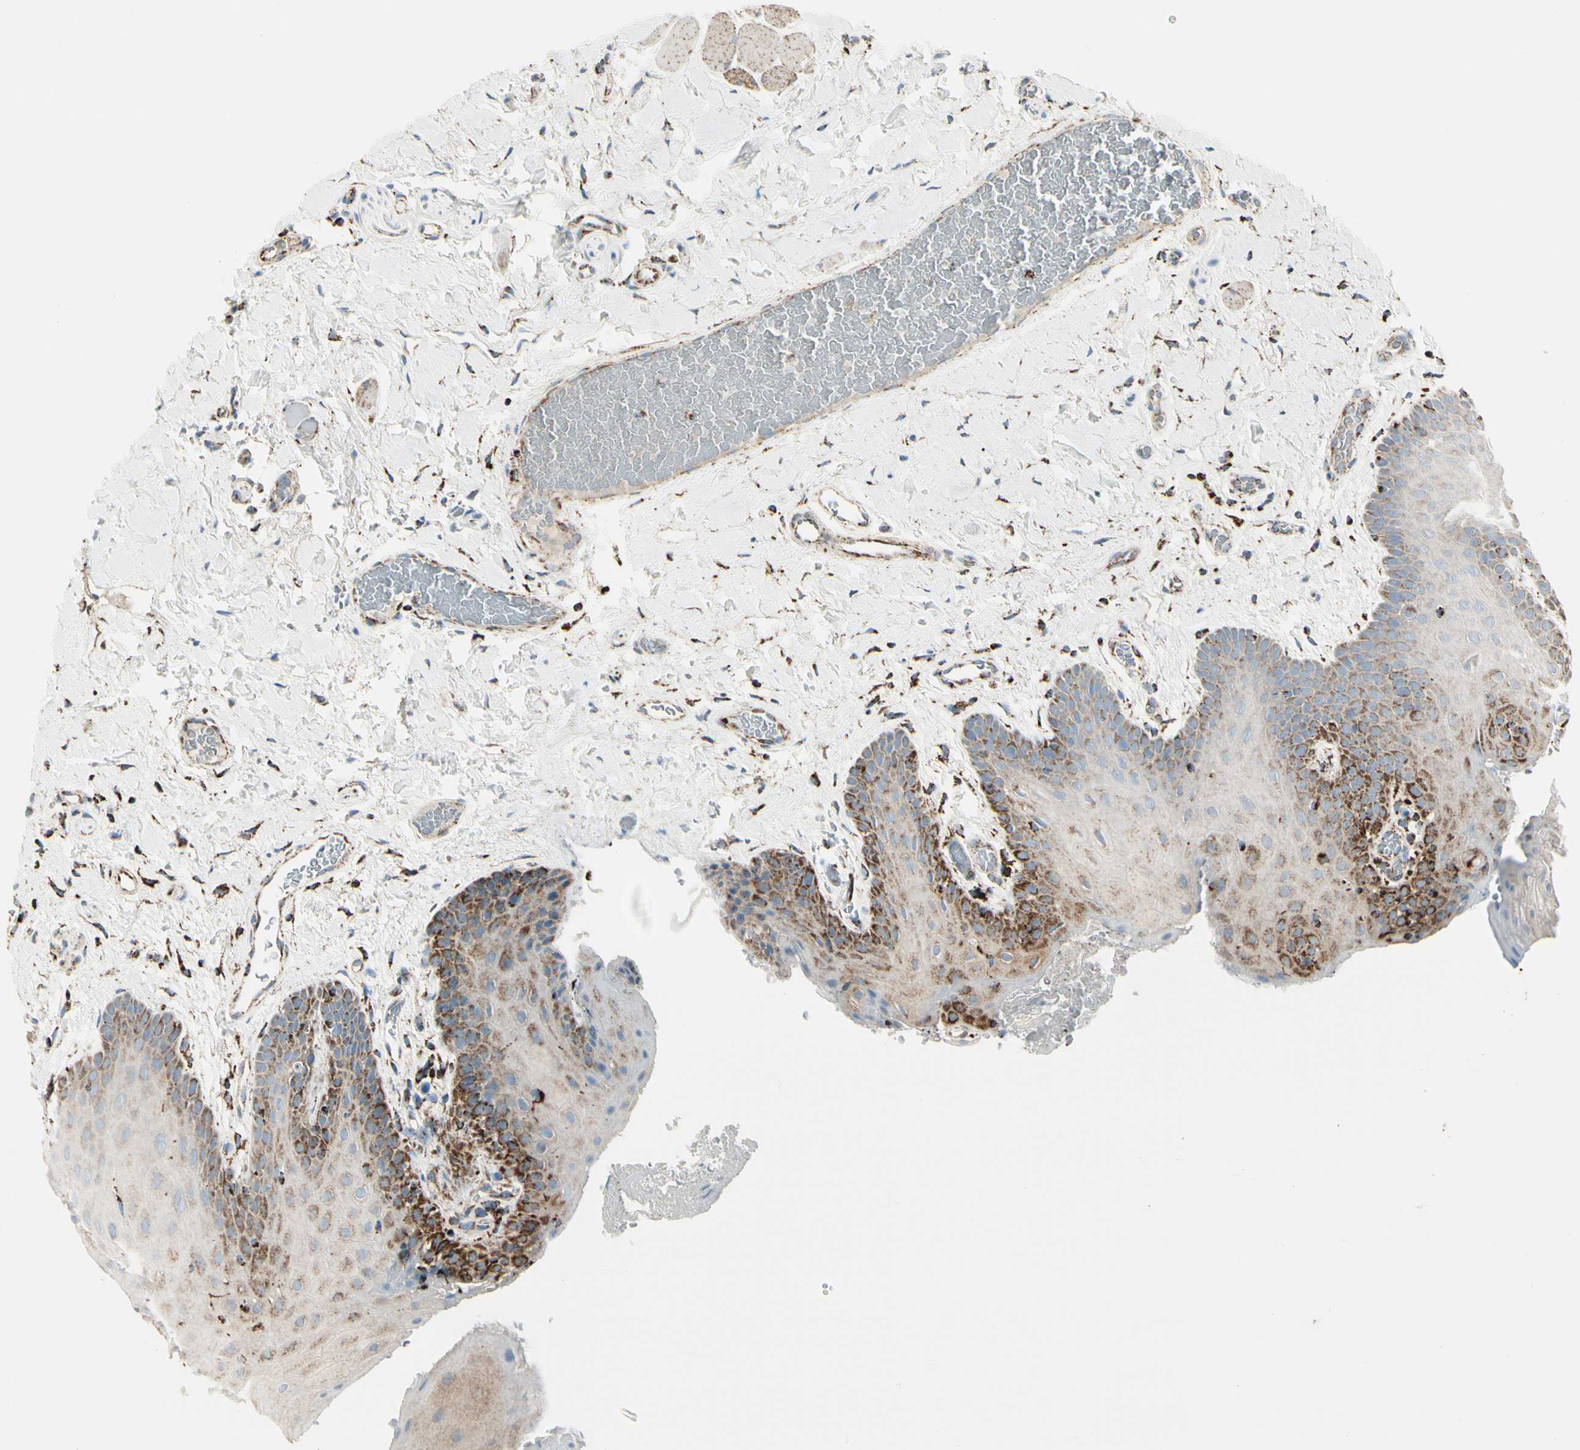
{"staining": {"intensity": "strong", "quantity": "<25%", "location": "cytoplasmic/membranous"}, "tissue": "oral mucosa", "cell_type": "Squamous epithelial cells", "image_type": "normal", "snomed": [{"axis": "morphology", "description": "Normal tissue, NOS"}, {"axis": "topography", "description": "Oral tissue"}], "caption": "Strong cytoplasmic/membranous protein expression is identified in approximately <25% of squamous epithelial cells in oral mucosa. (brown staining indicates protein expression, while blue staining denotes nuclei).", "gene": "ME2", "patient": {"sex": "male", "age": 54}}